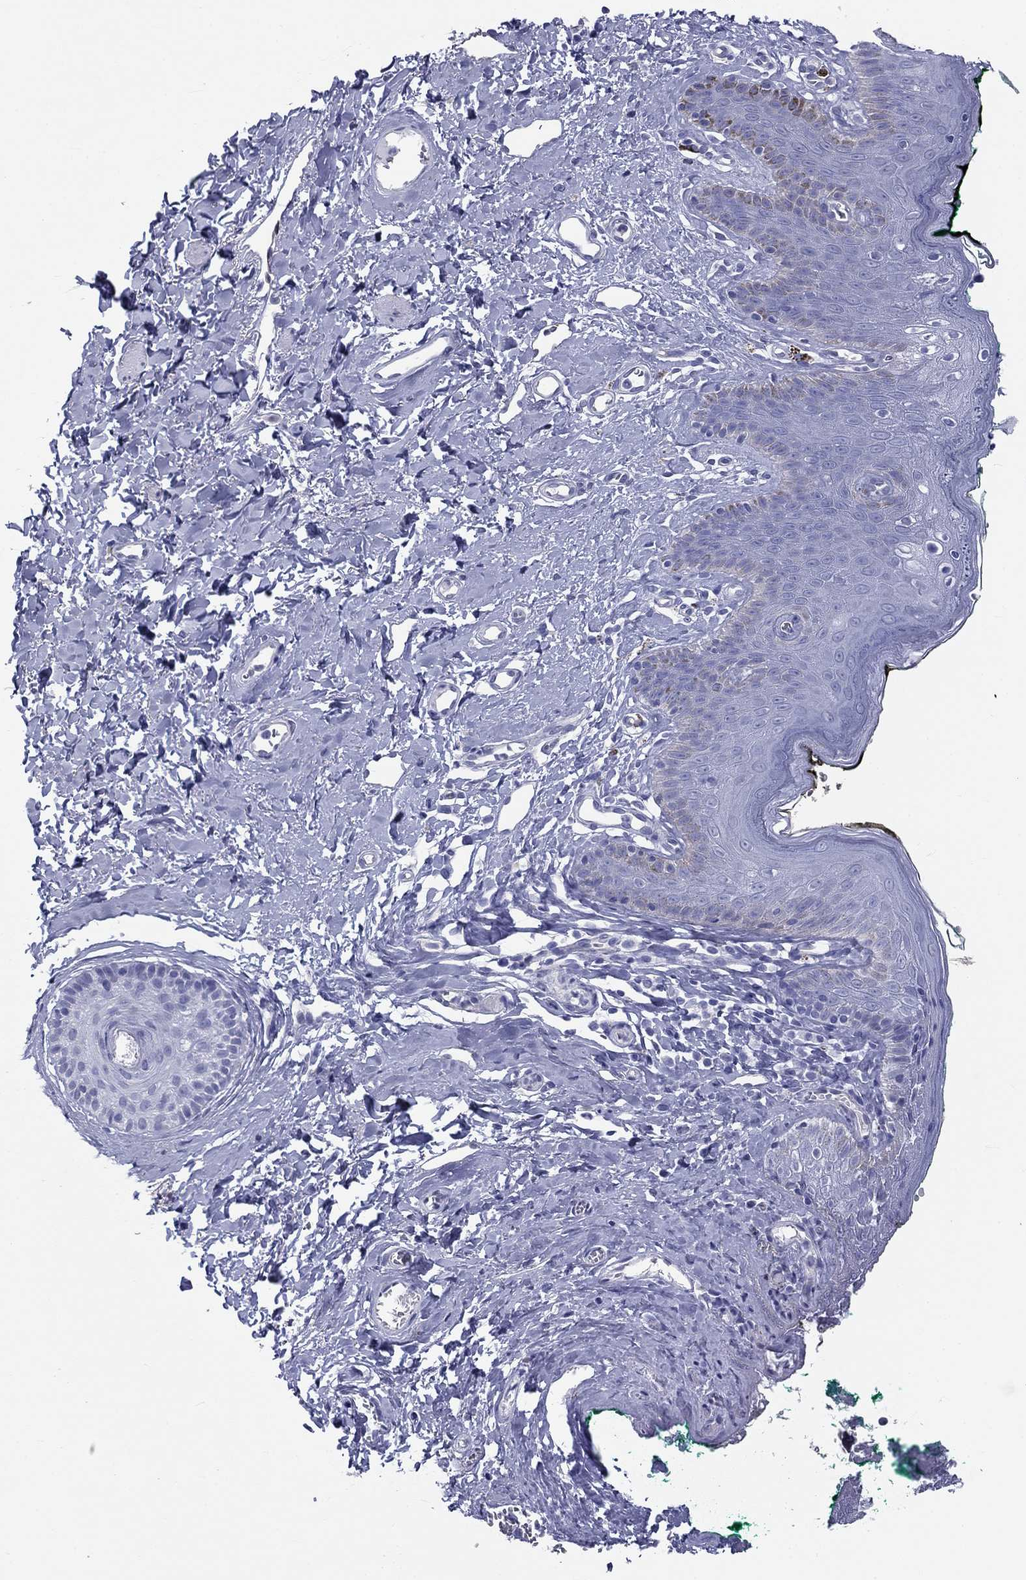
{"staining": {"intensity": "negative", "quantity": "none", "location": "none"}, "tissue": "skin", "cell_type": "Epidermal cells", "image_type": "normal", "snomed": [{"axis": "morphology", "description": "Normal tissue, NOS"}, {"axis": "topography", "description": "Vulva"}], "caption": "Epidermal cells are negative for protein expression in benign human skin. Nuclei are stained in blue.", "gene": "DNALI1", "patient": {"sex": "female", "age": 66}}